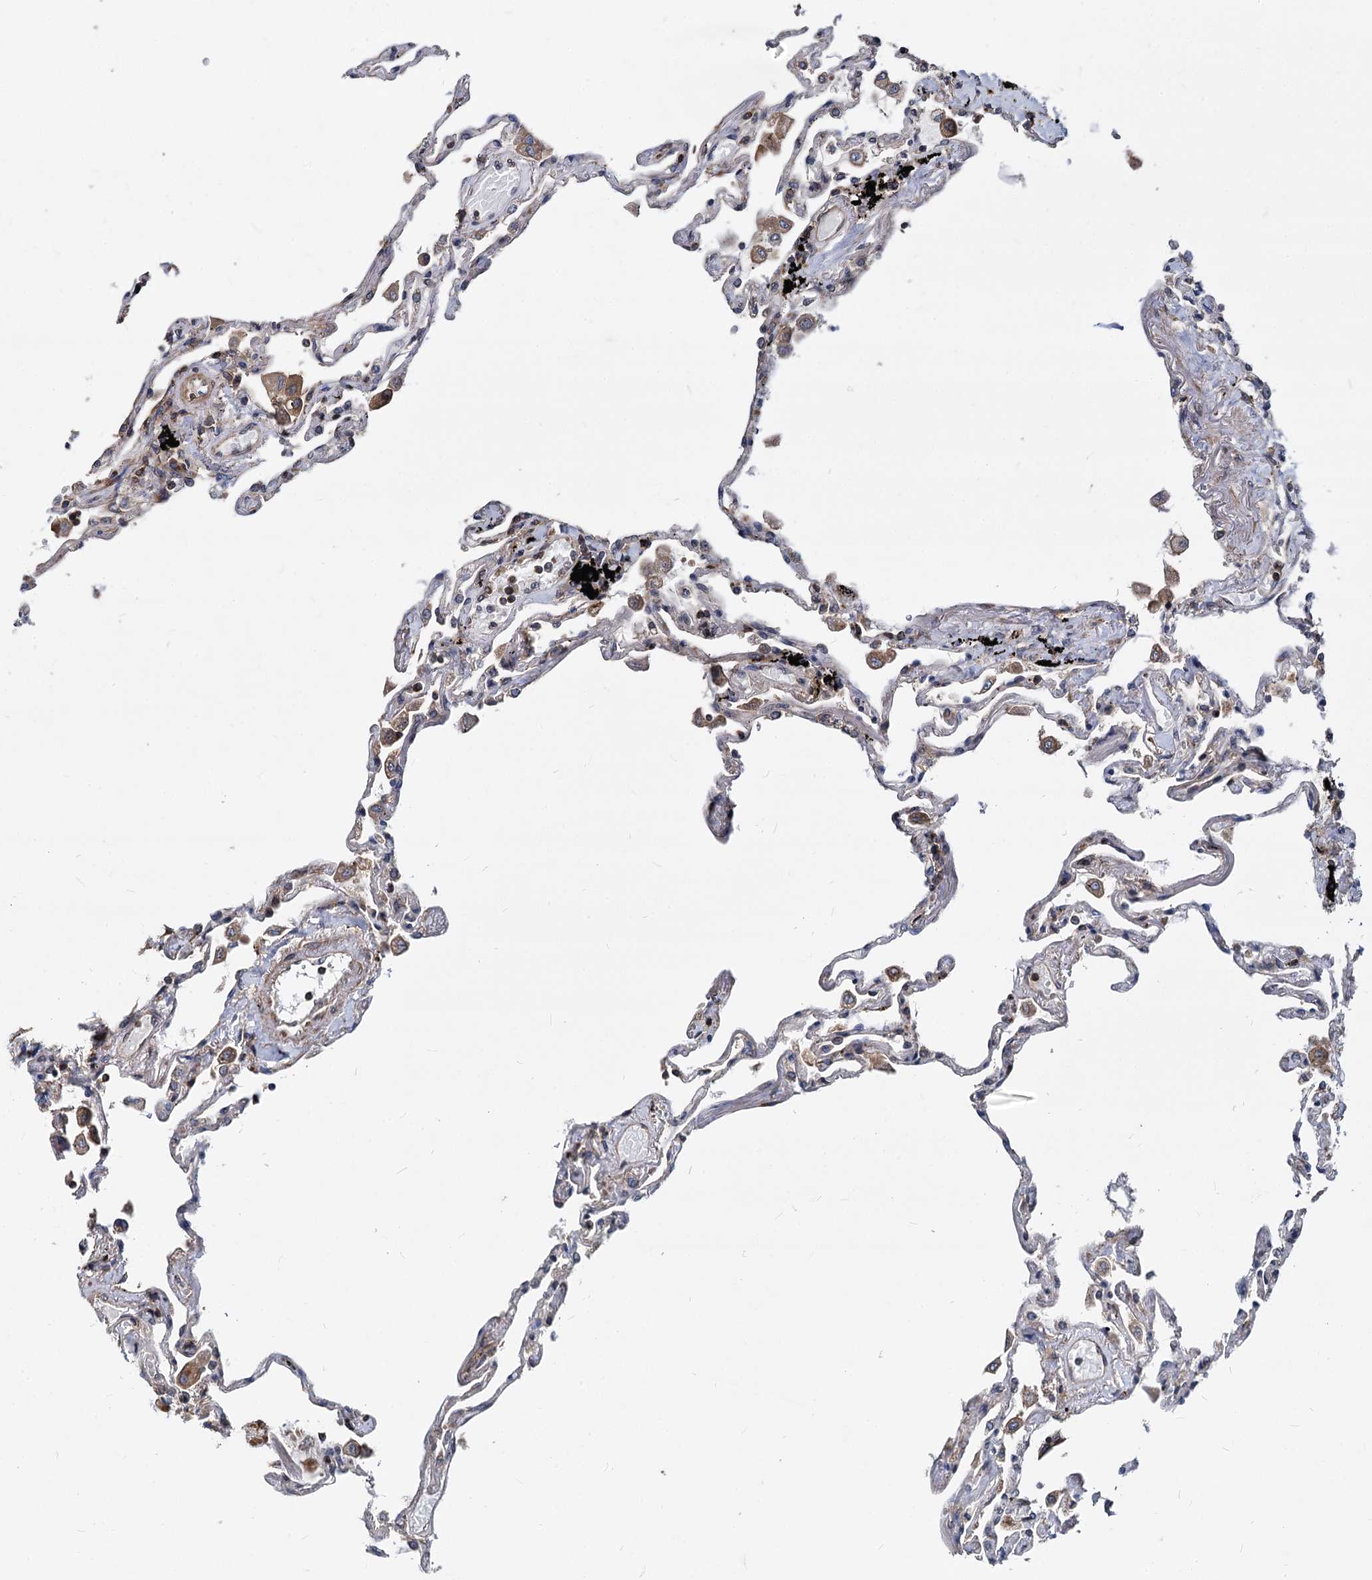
{"staining": {"intensity": "strong", "quantity": "25%-75%", "location": "cytoplasmic/membranous"}, "tissue": "lung", "cell_type": "Alveolar cells", "image_type": "normal", "snomed": [{"axis": "morphology", "description": "Normal tissue, NOS"}, {"axis": "topography", "description": "Lung"}], "caption": "This photomicrograph shows immunohistochemistry (IHC) staining of unremarkable lung, with high strong cytoplasmic/membranous positivity in about 25%-75% of alveolar cells.", "gene": "STIM1", "patient": {"sex": "female", "age": 67}}